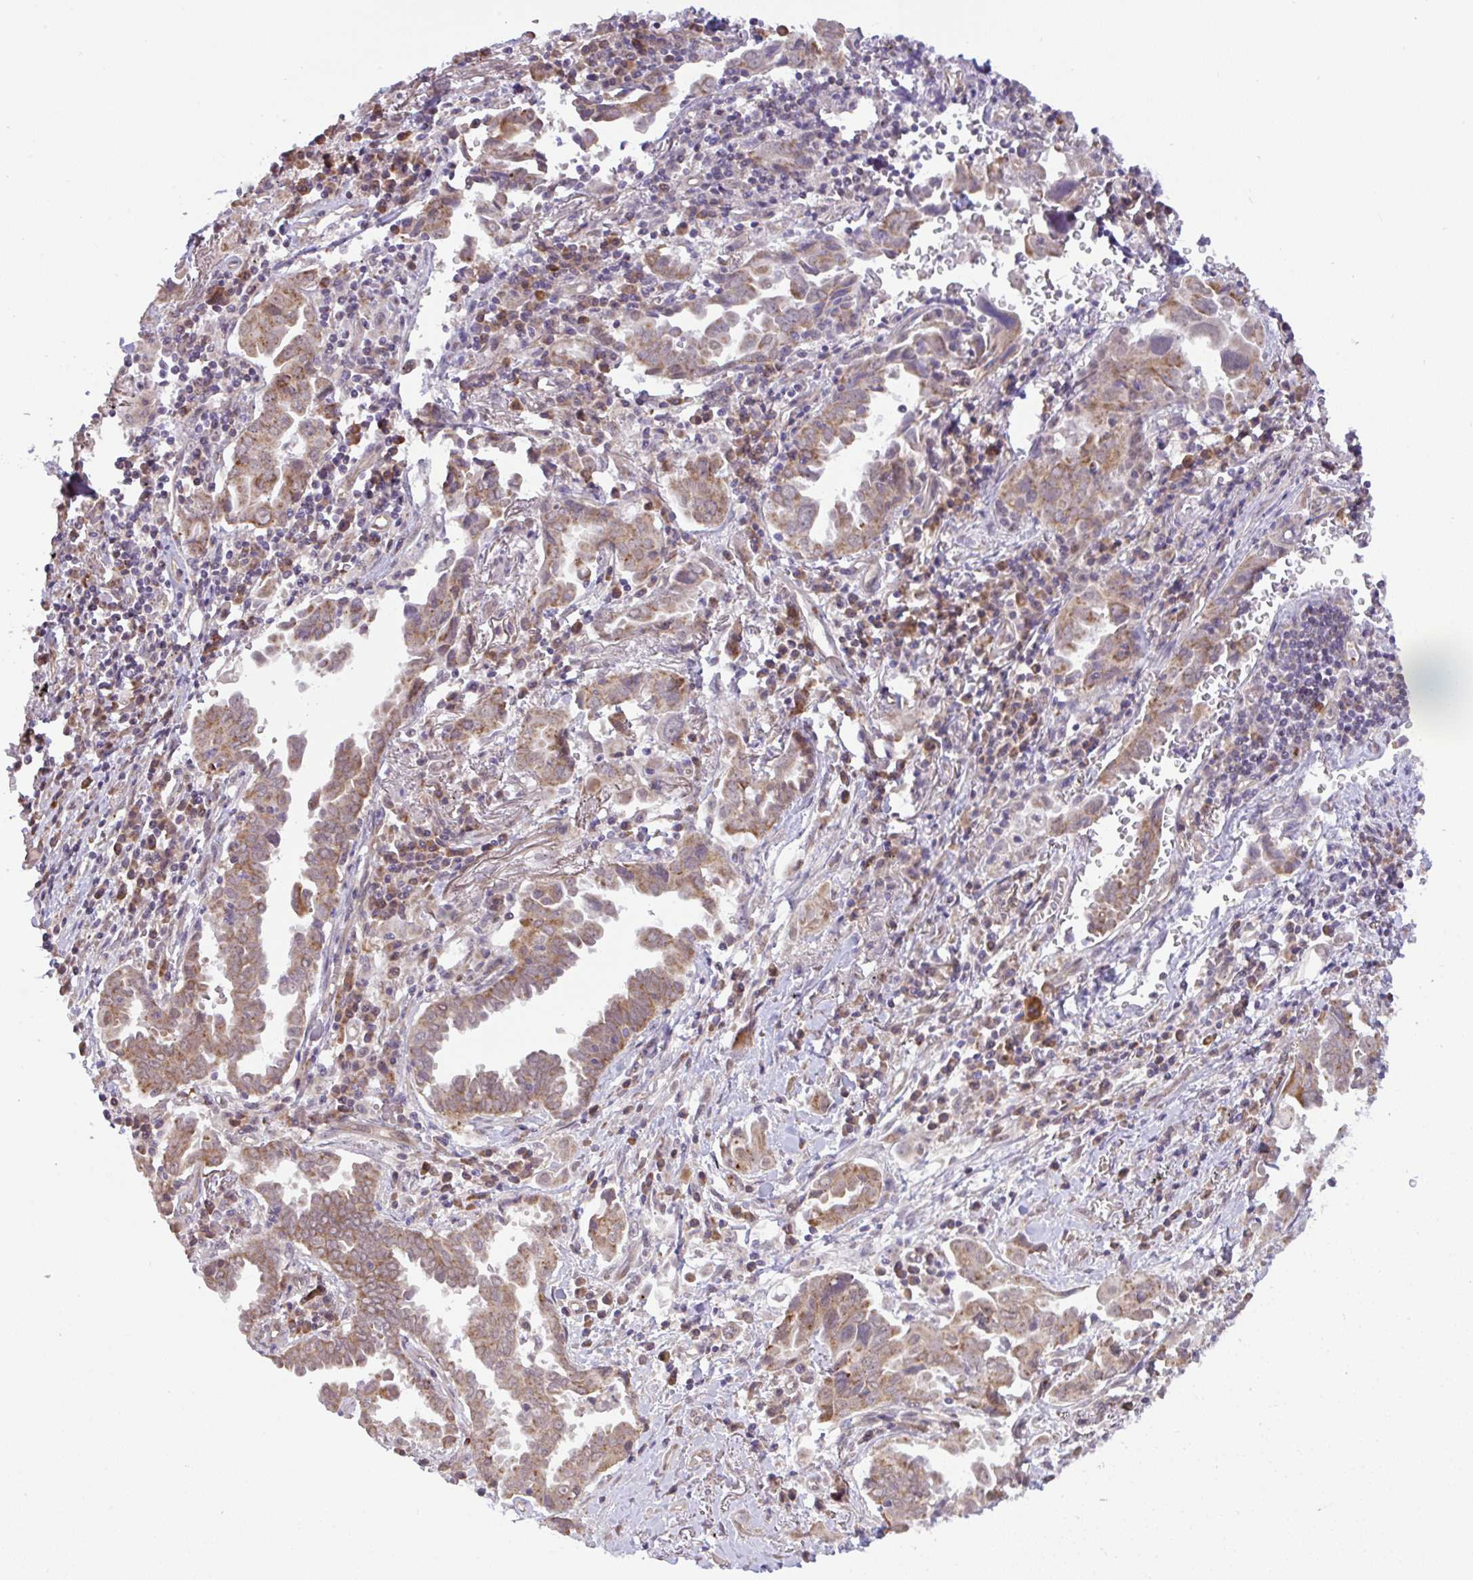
{"staining": {"intensity": "weak", "quantity": ">75%", "location": "cytoplasmic/membranous"}, "tissue": "lung cancer", "cell_type": "Tumor cells", "image_type": "cancer", "snomed": [{"axis": "morphology", "description": "Adenocarcinoma, NOS"}, {"axis": "topography", "description": "Lung"}], "caption": "Brown immunohistochemical staining in lung cancer demonstrates weak cytoplasmic/membranous staining in approximately >75% of tumor cells.", "gene": "DLEU7", "patient": {"sex": "male", "age": 76}}